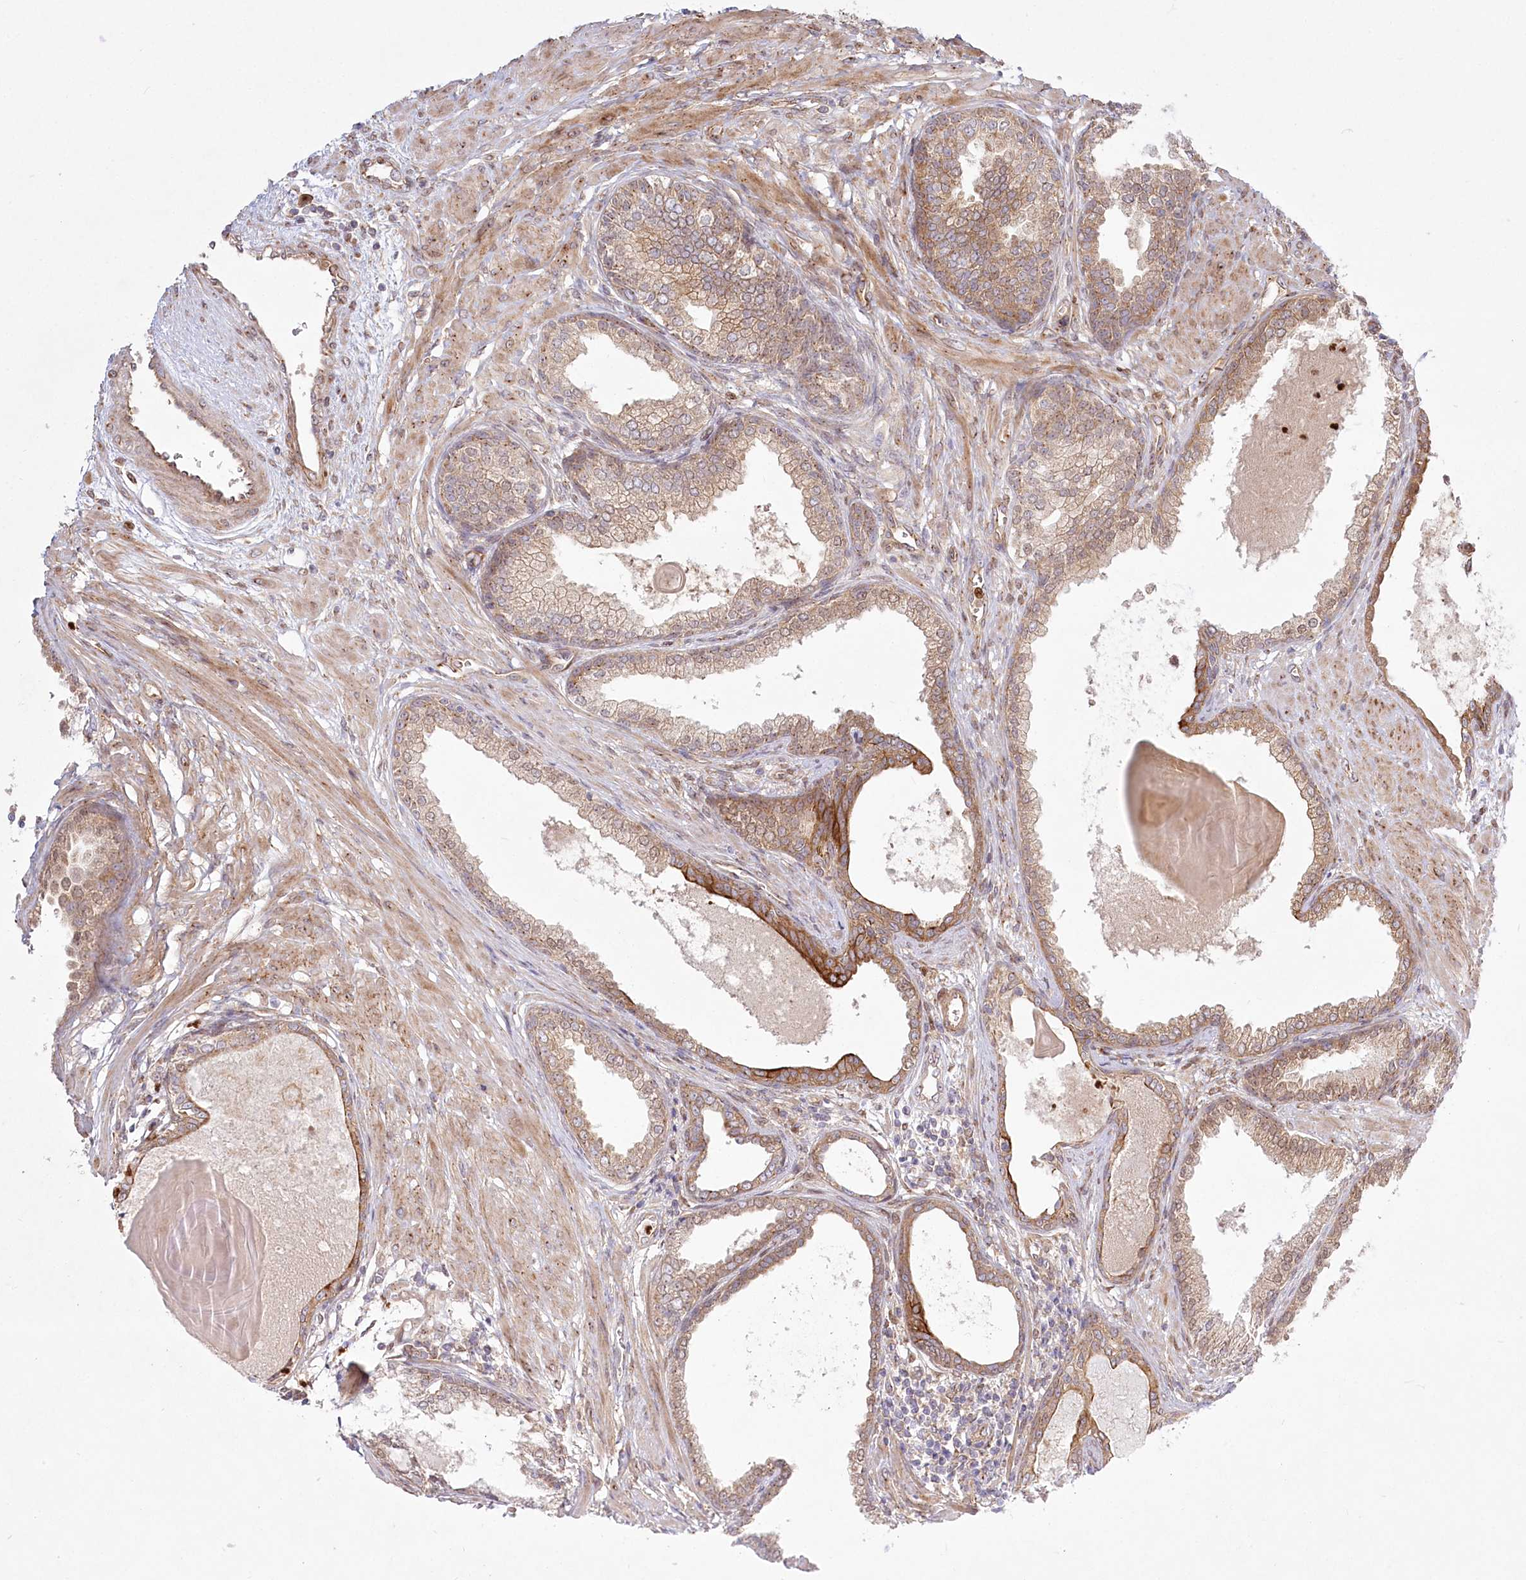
{"staining": {"intensity": "moderate", "quantity": ">75%", "location": "cytoplasmic/membranous"}, "tissue": "prostate cancer", "cell_type": "Tumor cells", "image_type": "cancer", "snomed": [{"axis": "morphology", "description": "Adenocarcinoma, High grade"}, {"axis": "topography", "description": "Prostate"}], "caption": "Immunohistochemical staining of human prostate cancer demonstrates medium levels of moderate cytoplasmic/membranous staining in about >75% of tumor cells. The protein is shown in brown color, while the nuclei are stained blue.", "gene": "COMMD3", "patient": {"sex": "male", "age": 62}}